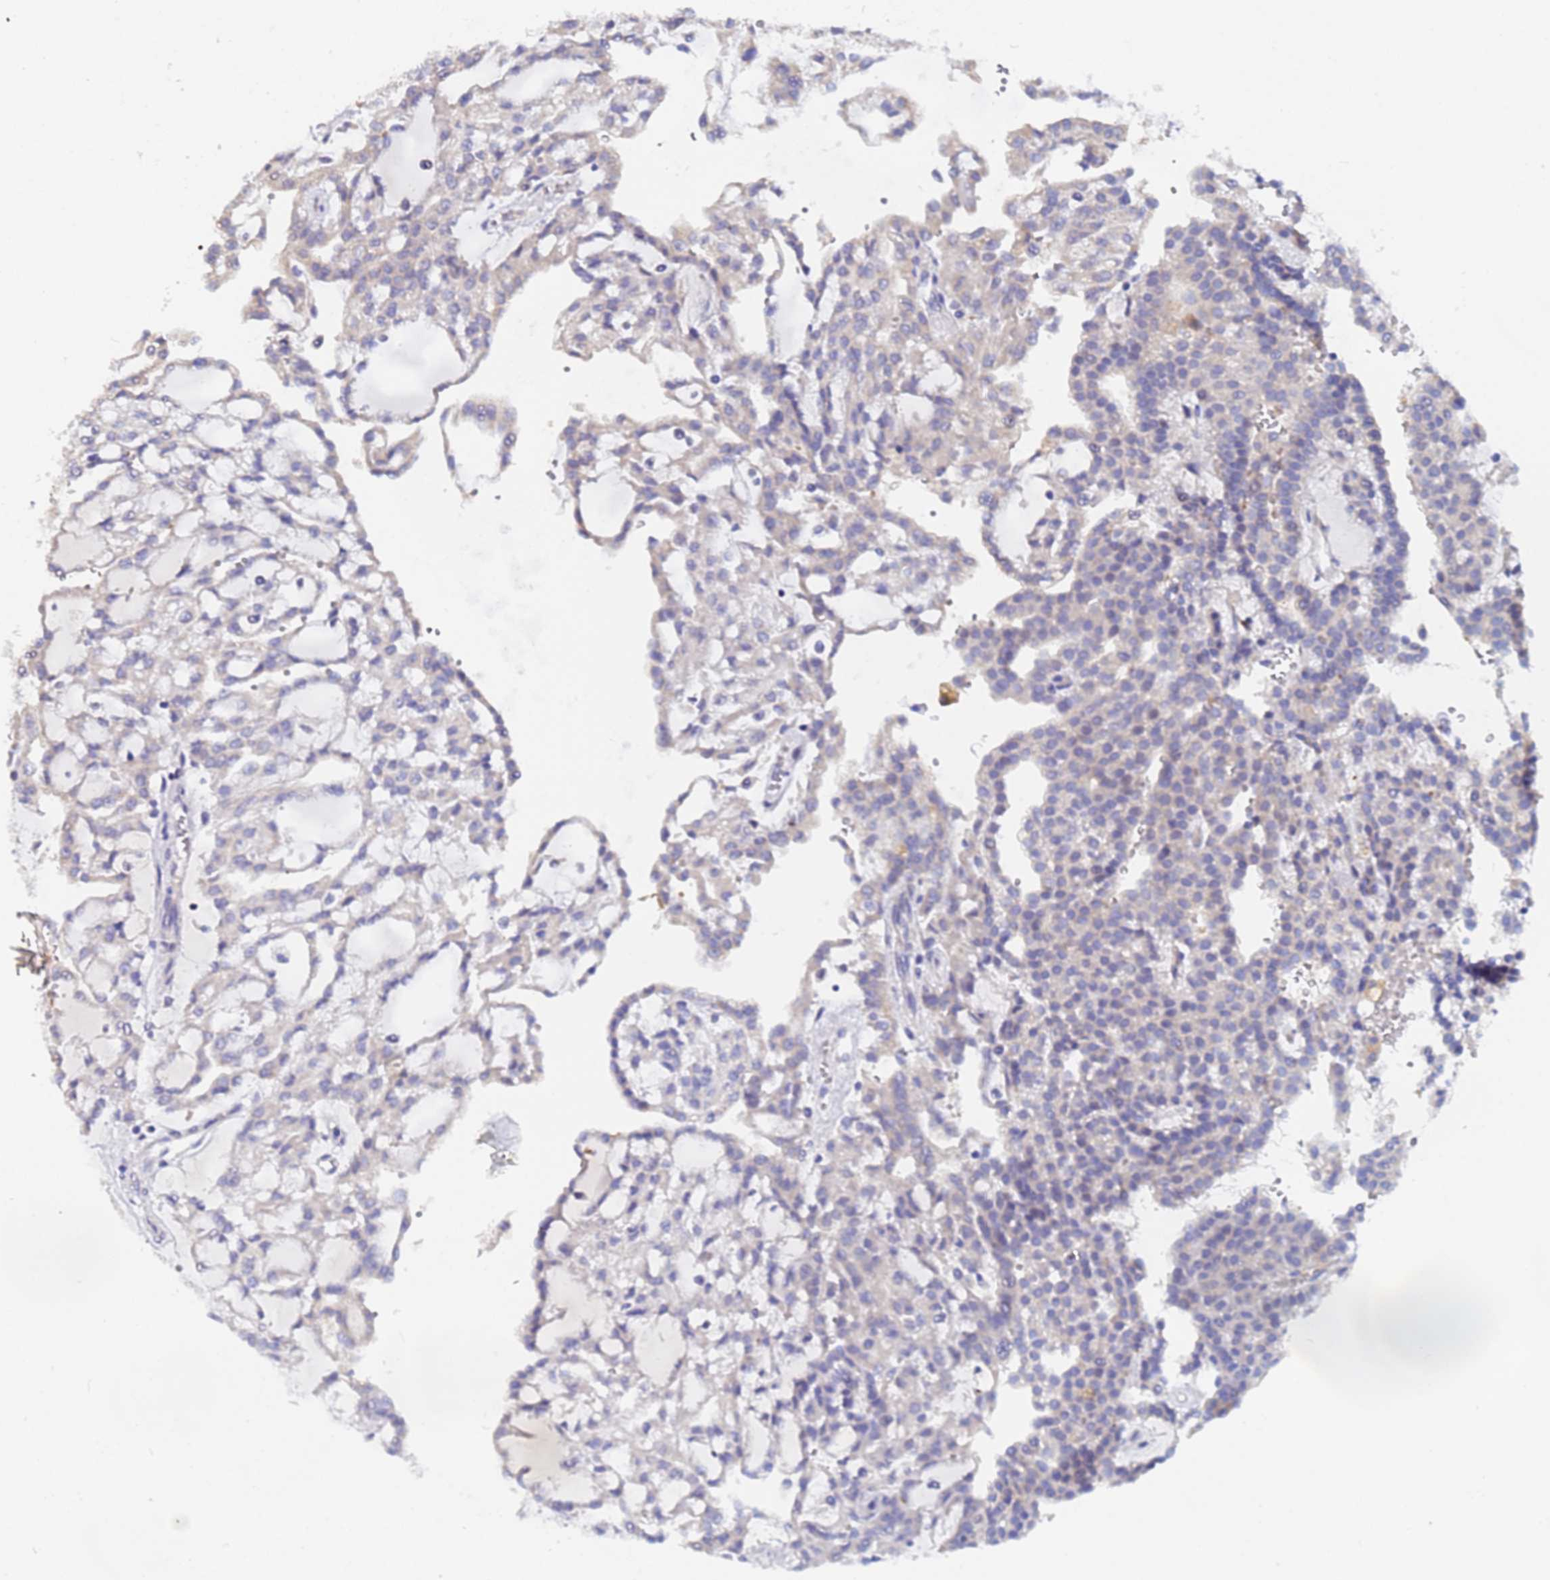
{"staining": {"intensity": "weak", "quantity": "<25%", "location": "cytoplasmic/membranous"}, "tissue": "renal cancer", "cell_type": "Tumor cells", "image_type": "cancer", "snomed": [{"axis": "morphology", "description": "Adenocarcinoma, NOS"}, {"axis": "topography", "description": "Kidney"}], "caption": "Tumor cells show no significant protein staining in renal cancer. The staining was performed using DAB to visualize the protein expression in brown, while the nuclei were stained in blue with hematoxylin (Magnification: 20x).", "gene": "IHO1", "patient": {"sex": "male", "age": 63}}